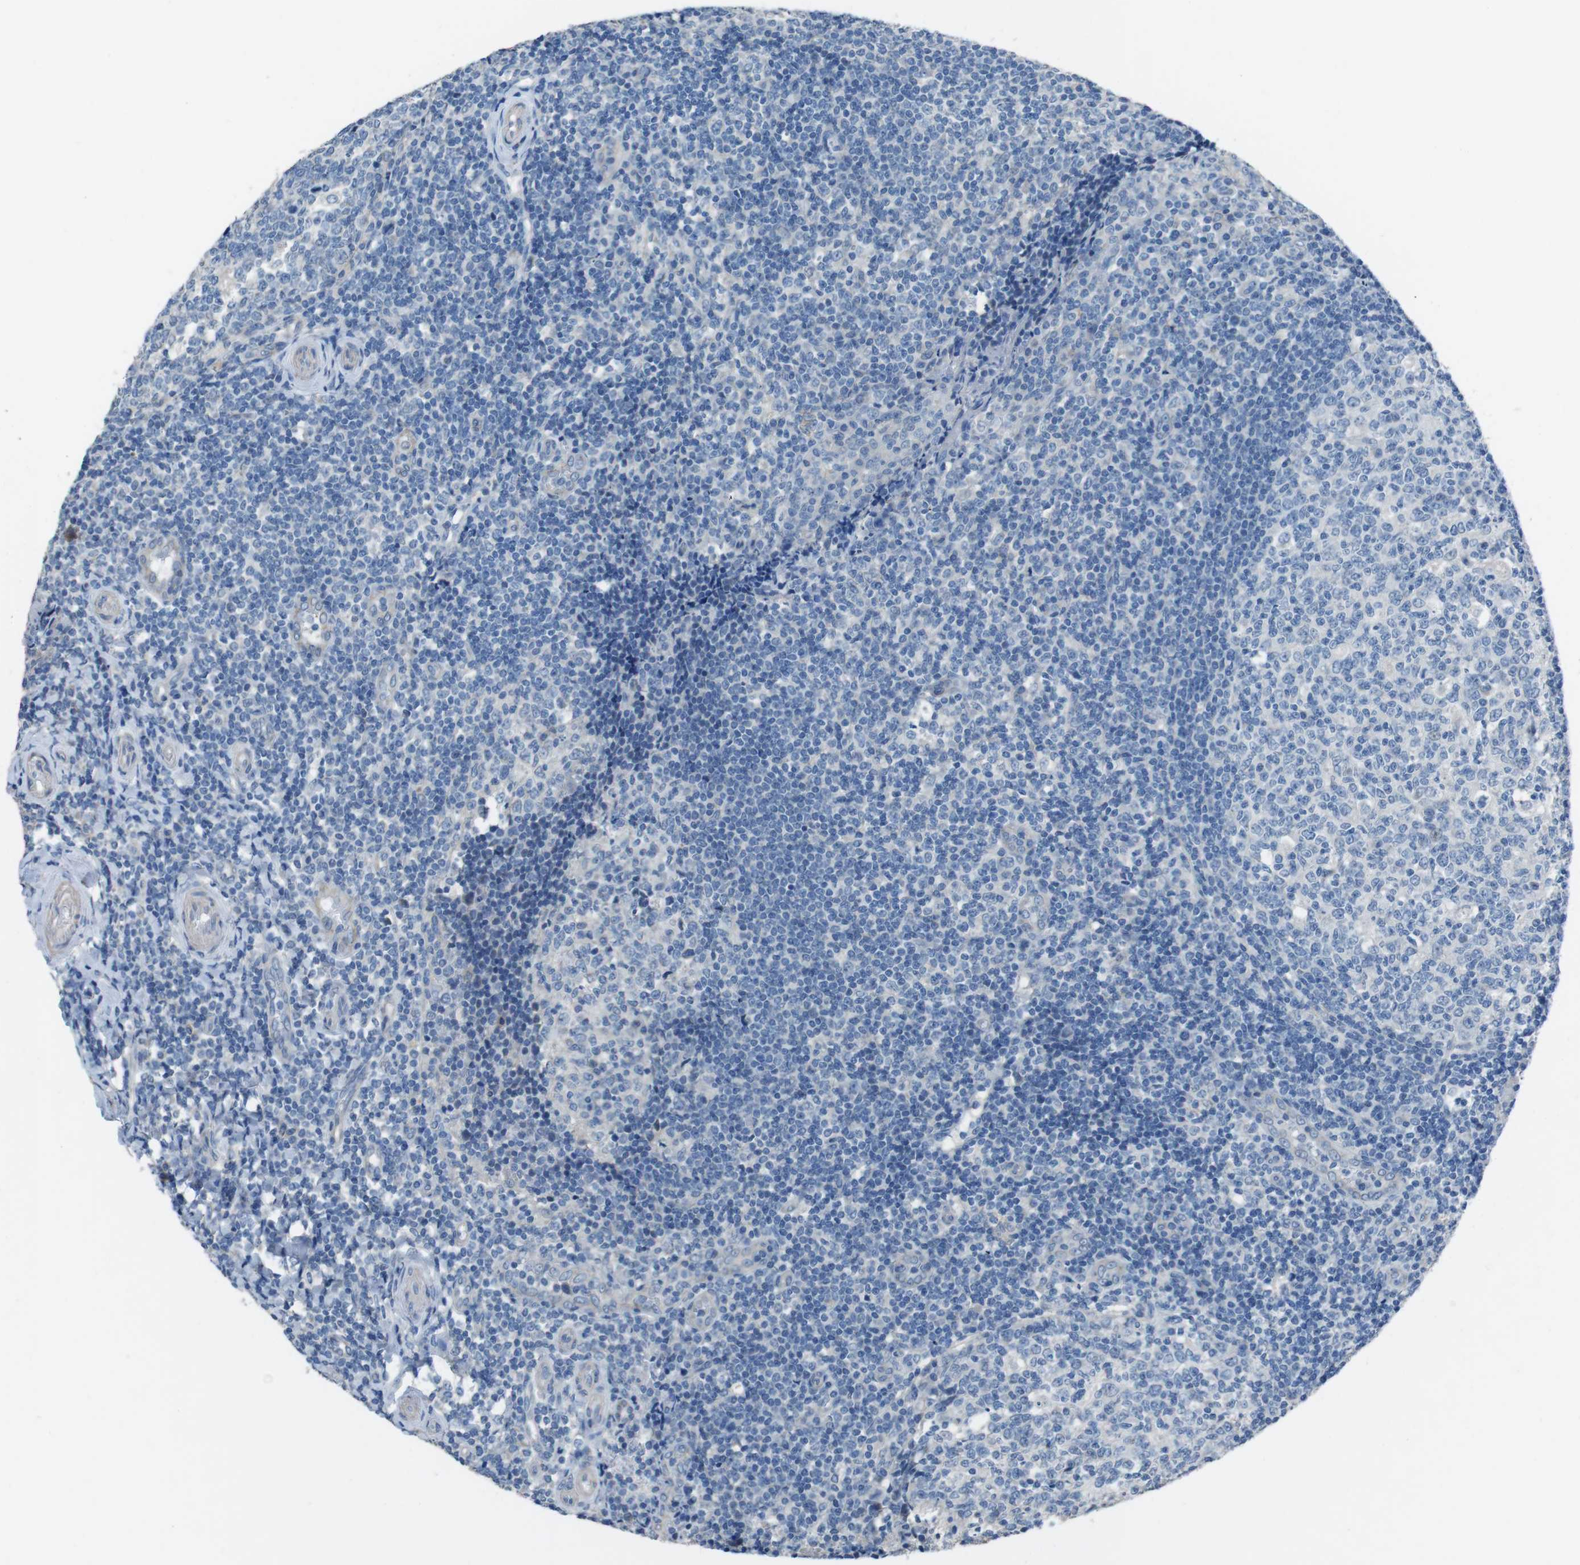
{"staining": {"intensity": "negative", "quantity": "none", "location": "none"}, "tissue": "tonsil", "cell_type": "Germinal center cells", "image_type": "normal", "snomed": [{"axis": "morphology", "description": "Normal tissue, NOS"}, {"axis": "topography", "description": "Tonsil"}], "caption": "Unremarkable tonsil was stained to show a protein in brown. There is no significant staining in germinal center cells. (Immunohistochemistry (ihc), brightfield microscopy, high magnification).", "gene": "CYP2C19", "patient": {"sex": "female", "age": 19}}